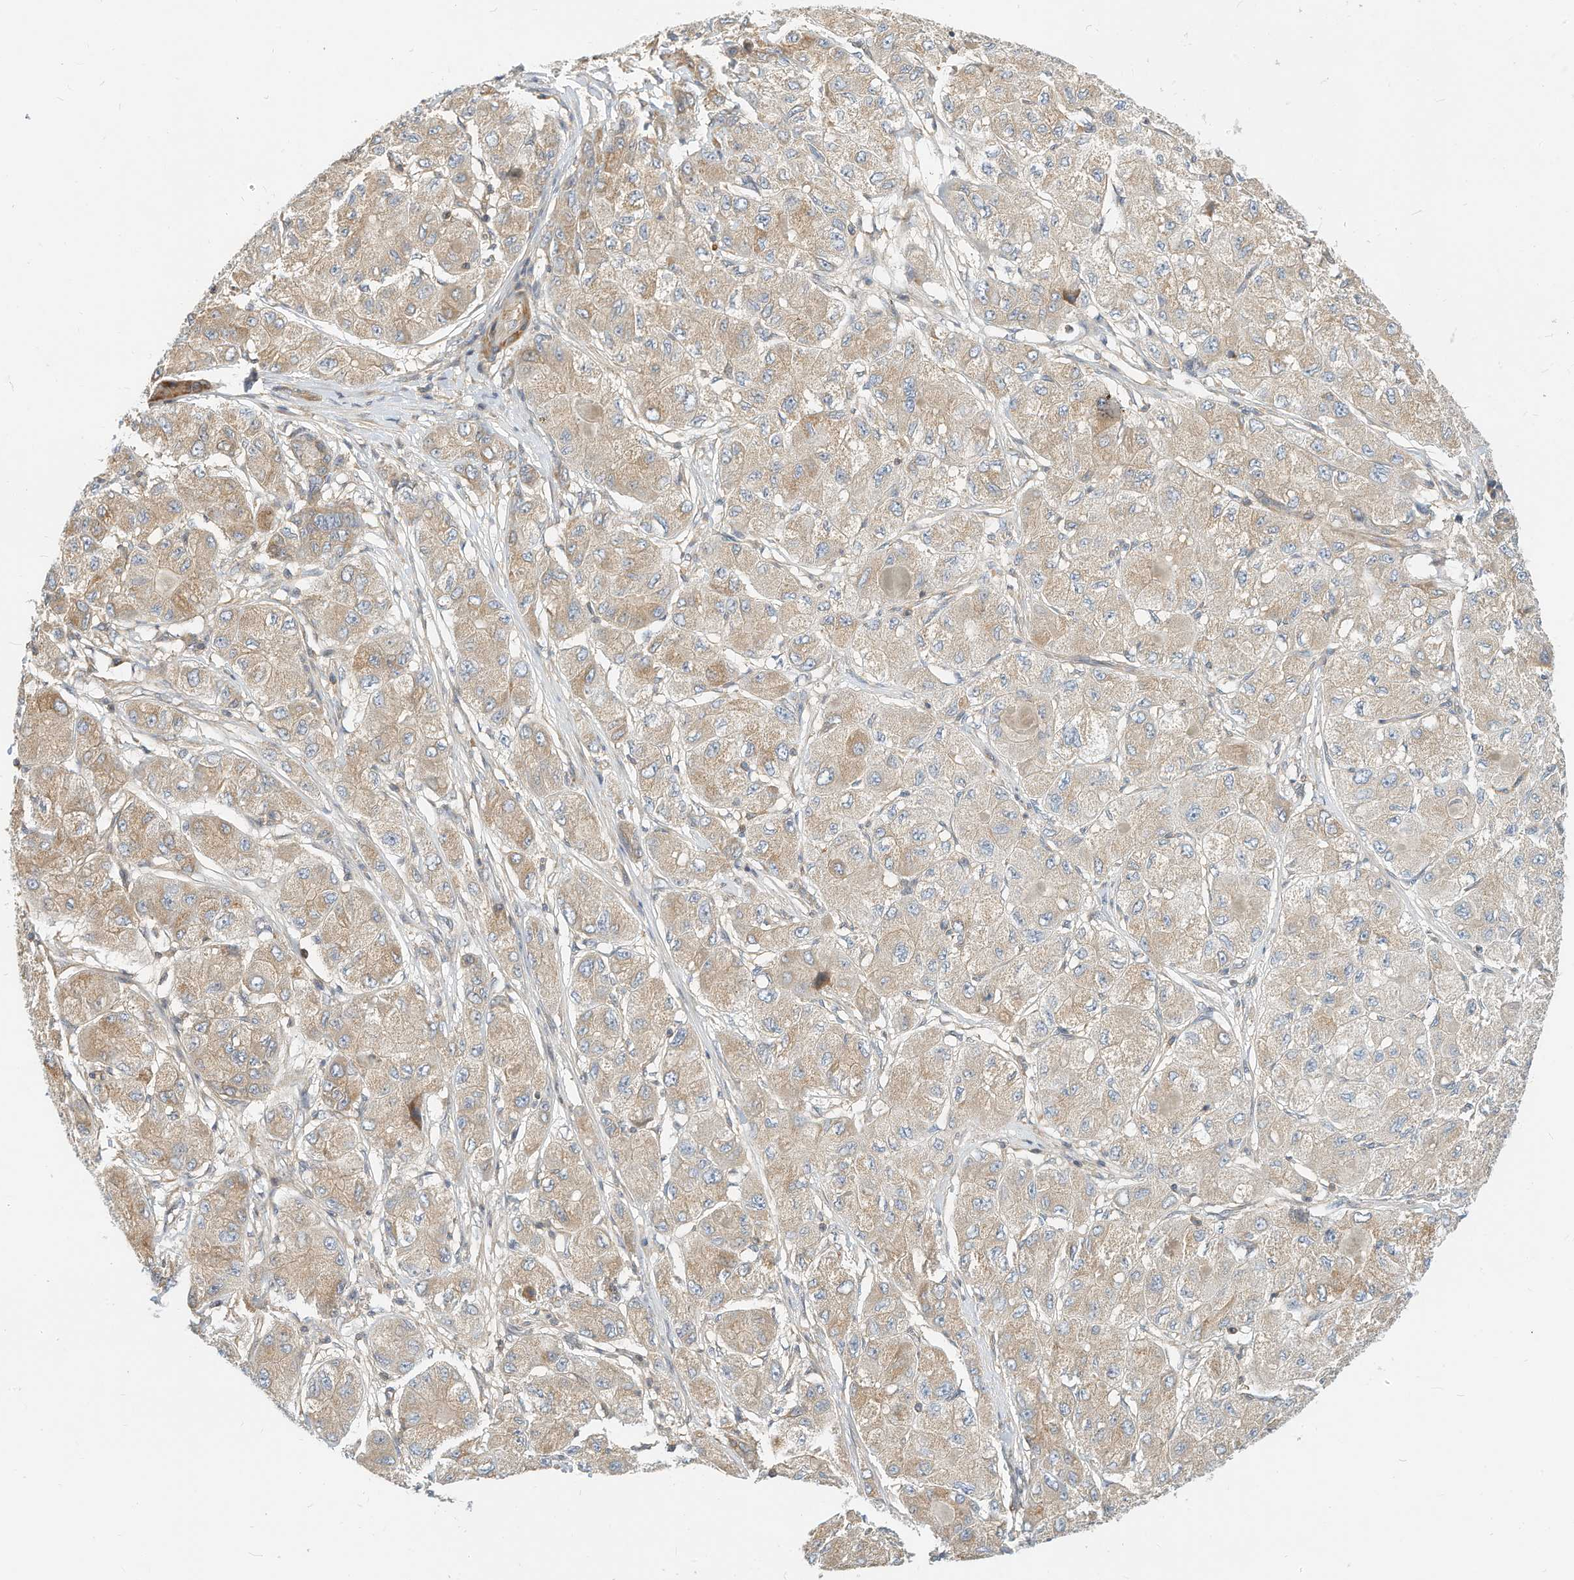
{"staining": {"intensity": "weak", "quantity": "25%-75%", "location": "cytoplasmic/membranous"}, "tissue": "liver cancer", "cell_type": "Tumor cells", "image_type": "cancer", "snomed": [{"axis": "morphology", "description": "Carcinoma, Hepatocellular, NOS"}, {"axis": "topography", "description": "Liver"}], "caption": "Liver hepatocellular carcinoma was stained to show a protein in brown. There is low levels of weak cytoplasmic/membranous expression in approximately 25%-75% of tumor cells.", "gene": "OFD1", "patient": {"sex": "male", "age": 80}}